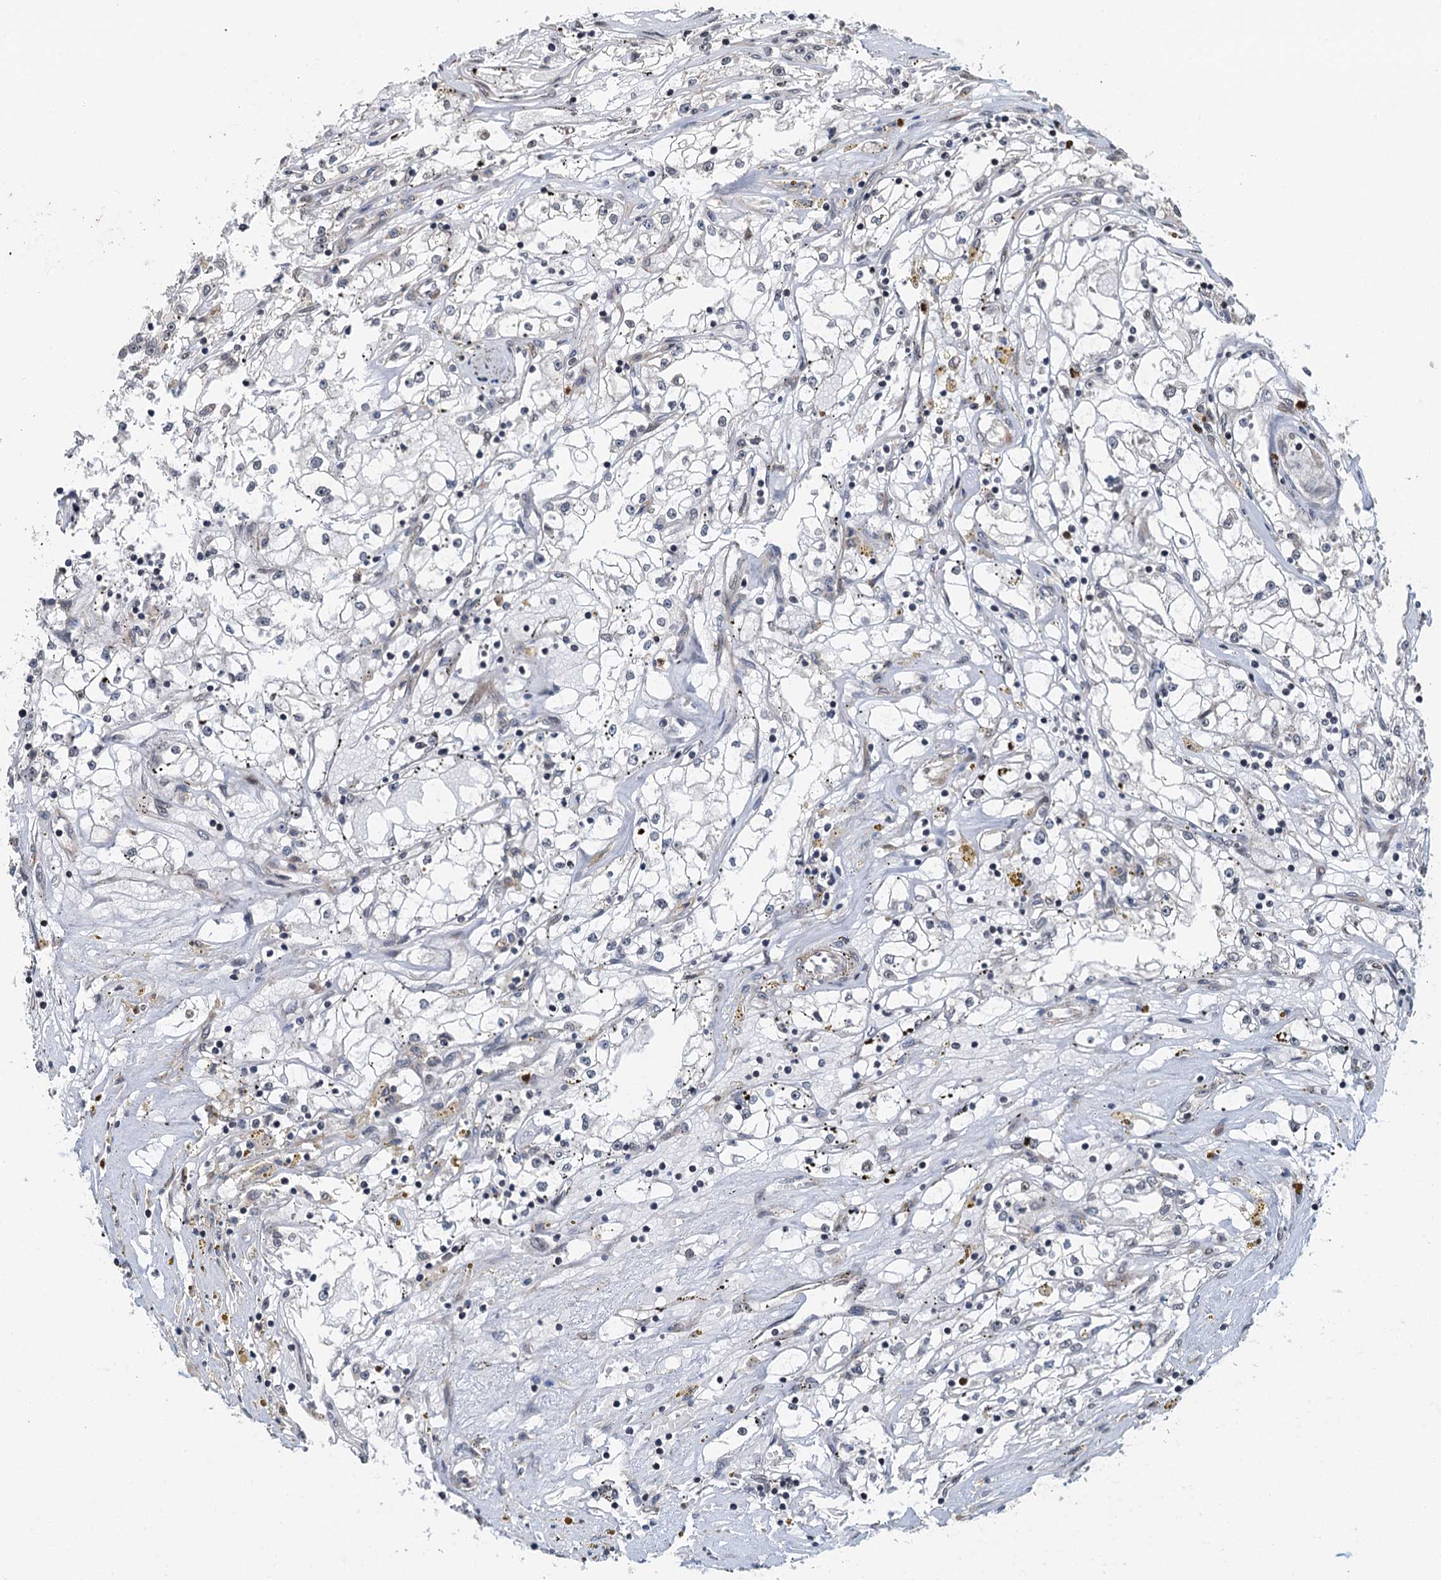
{"staining": {"intensity": "negative", "quantity": "none", "location": "none"}, "tissue": "renal cancer", "cell_type": "Tumor cells", "image_type": "cancer", "snomed": [{"axis": "morphology", "description": "Adenocarcinoma, NOS"}, {"axis": "topography", "description": "Kidney"}], "caption": "Renal cancer was stained to show a protein in brown. There is no significant positivity in tumor cells. The staining is performed using DAB brown chromogen with nuclei counter-stained in using hematoxylin.", "gene": "WHAMM", "patient": {"sex": "male", "age": 56}}